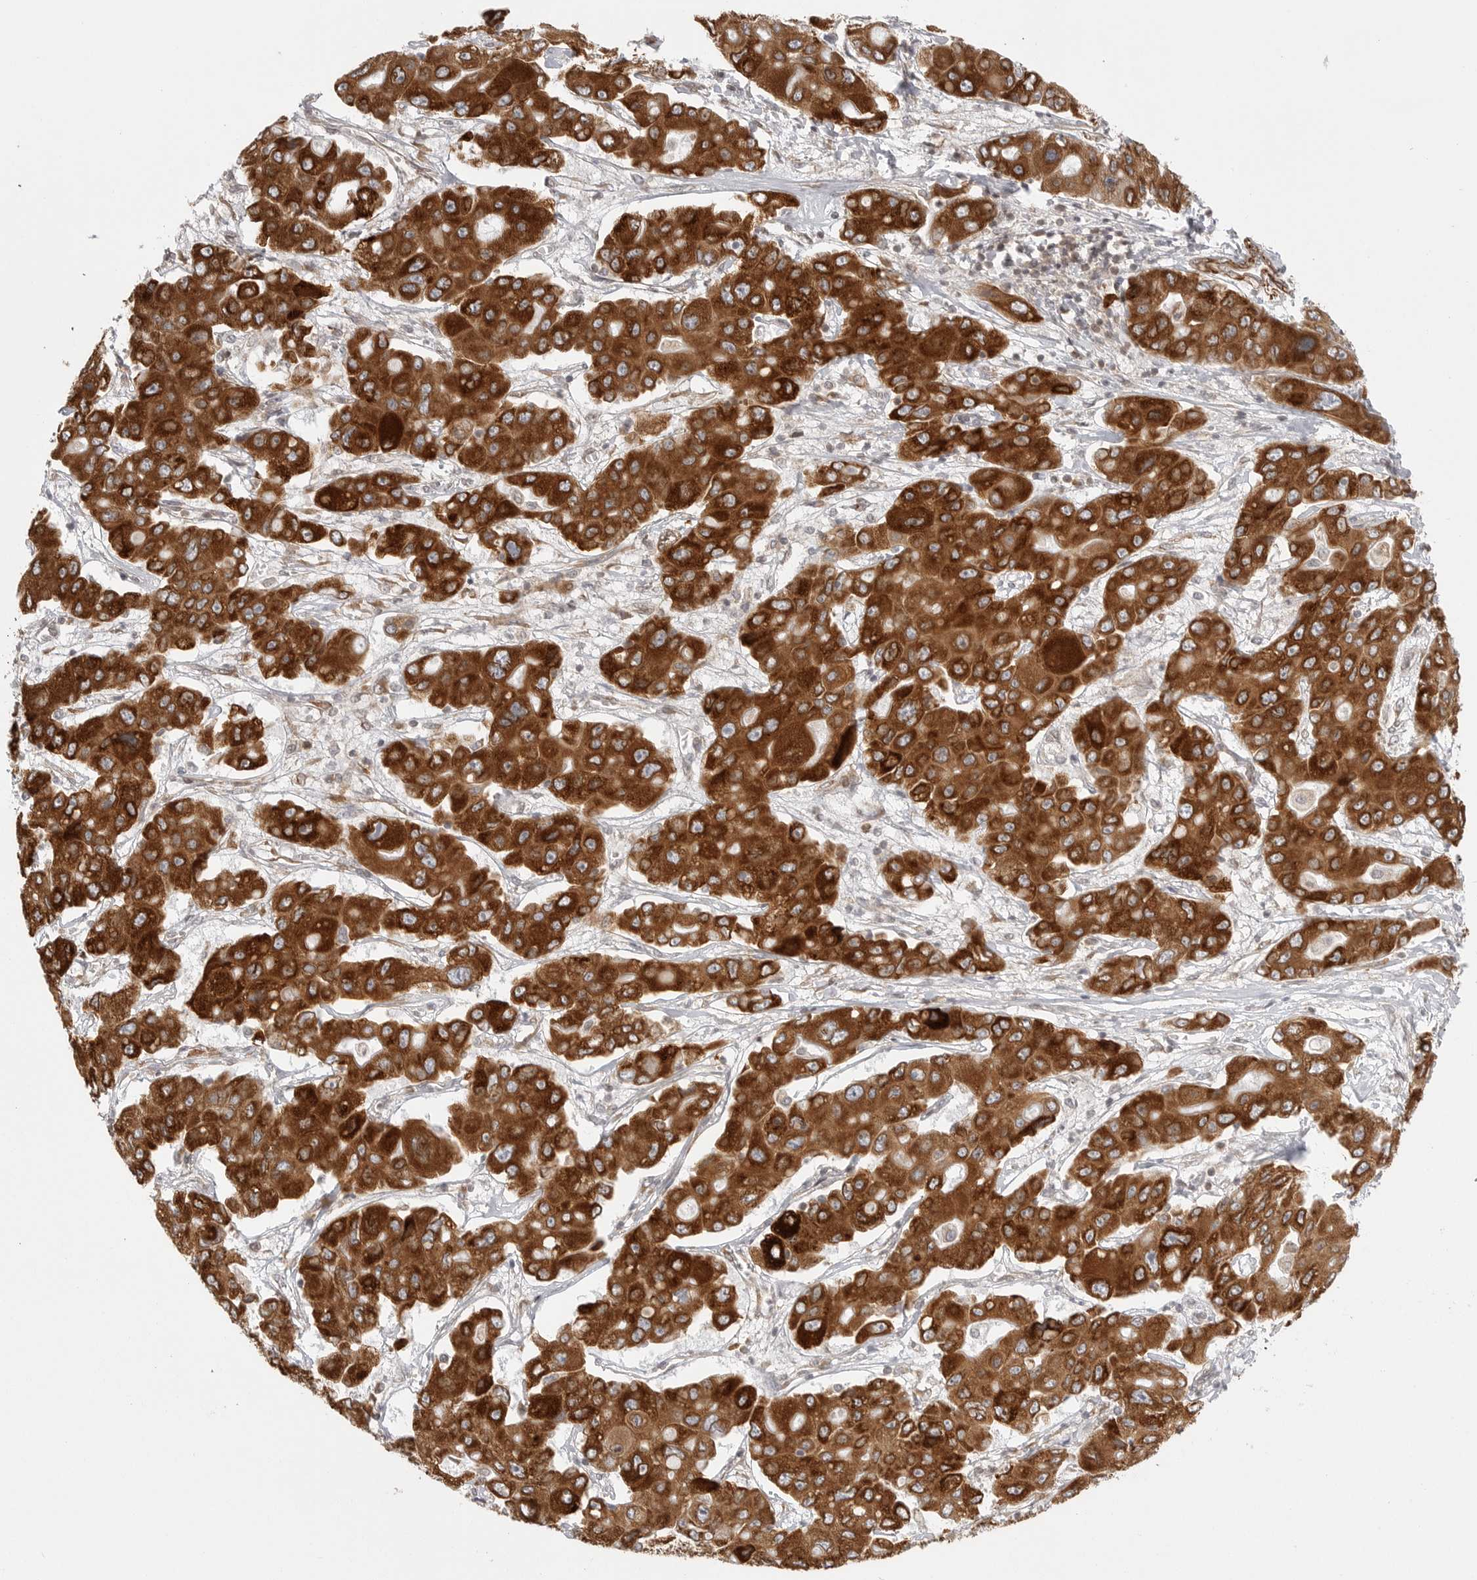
{"staining": {"intensity": "strong", "quantity": ">75%", "location": "cytoplasmic/membranous"}, "tissue": "liver cancer", "cell_type": "Tumor cells", "image_type": "cancer", "snomed": [{"axis": "morphology", "description": "Cholangiocarcinoma"}, {"axis": "topography", "description": "Liver"}], "caption": "Immunohistochemistry (IHC) (DAB) staining of human liver cancer (cholangiocarcinoma) displays strong cytoplasmic/membranous protein staining in approximately >75% of tumor cells.", "gene": "CERS2", "patient": {"sex": "male", "age": 67}}